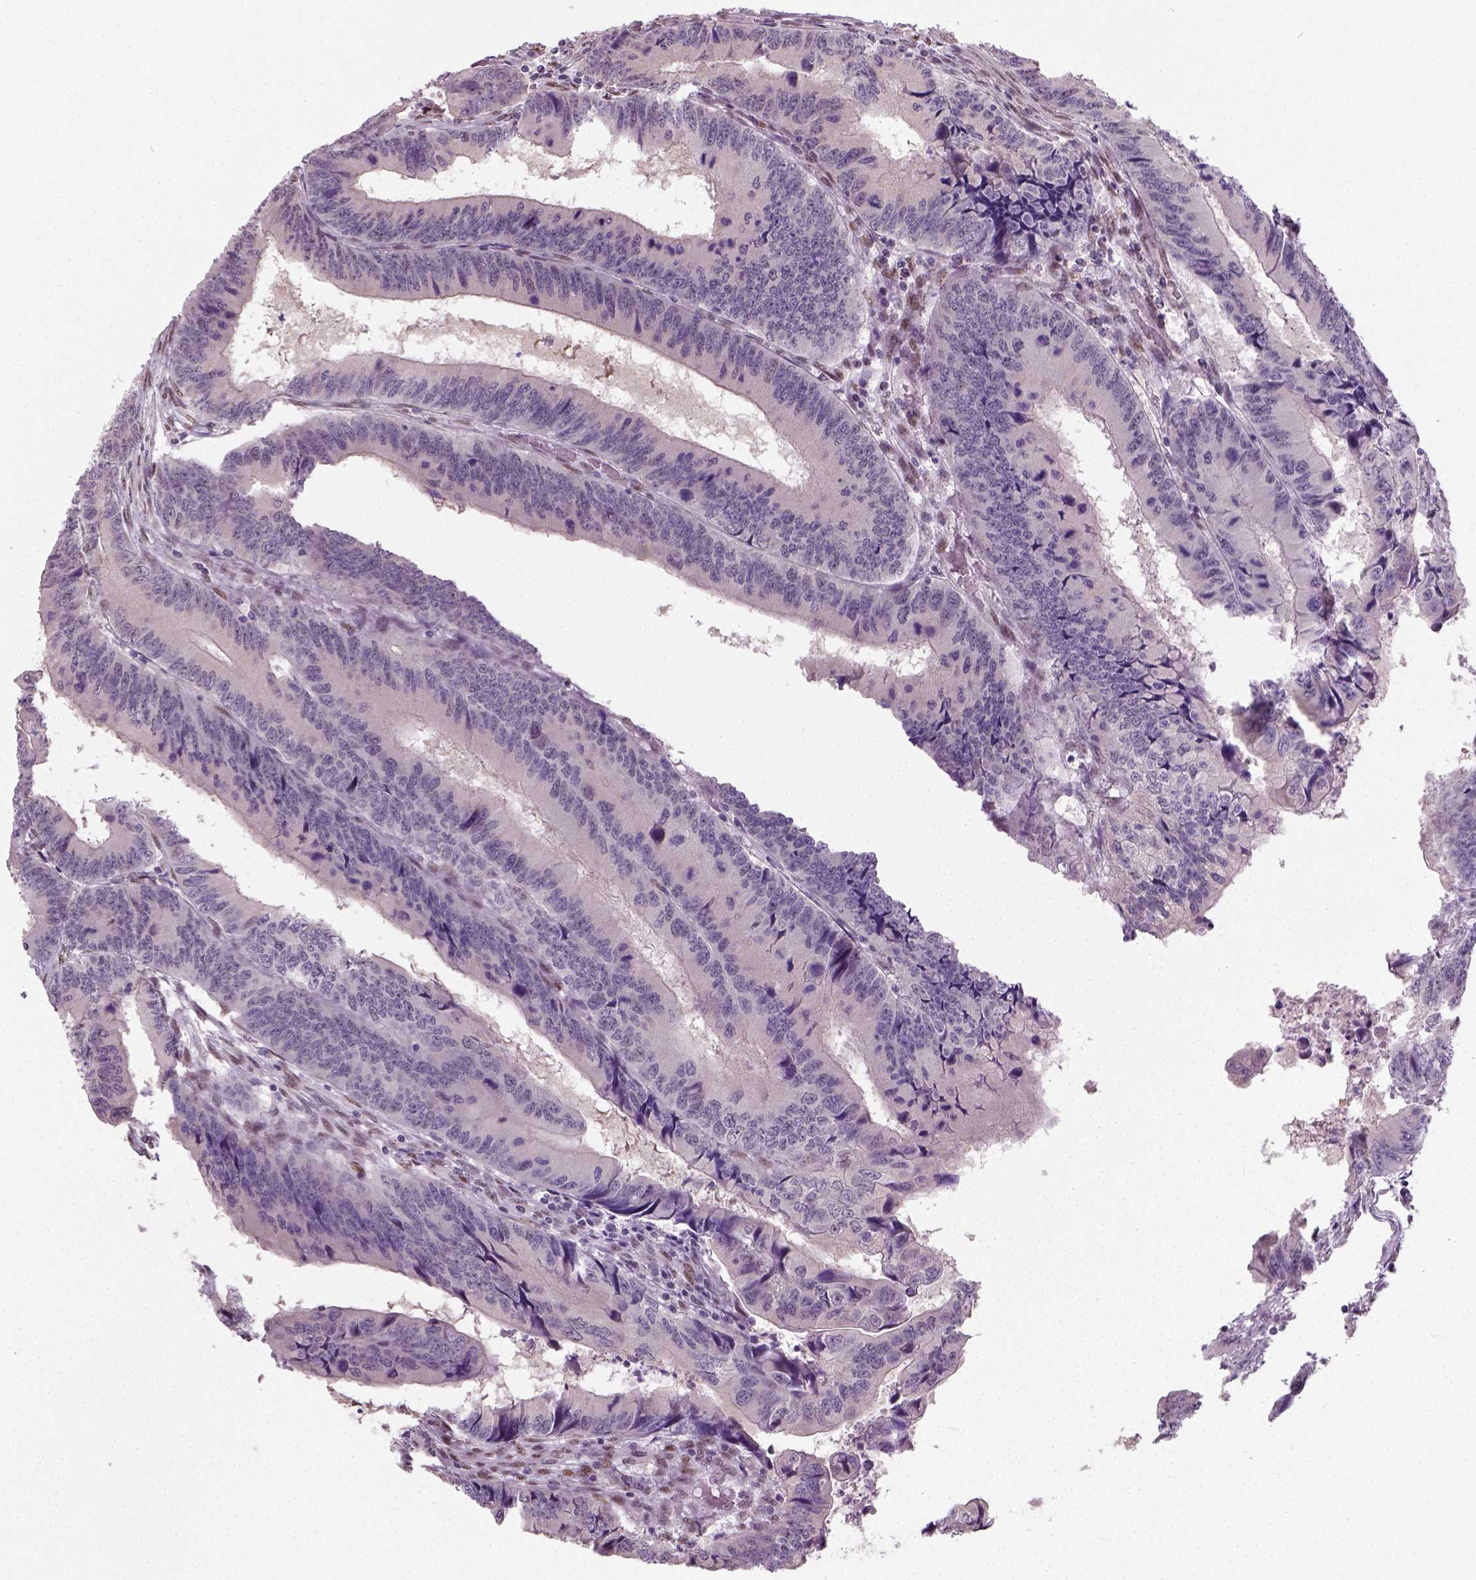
{"staining": {"intensity": "negative", "quantity": "none", "location": "none"}, "tissue": "colorectal cancer", "cell_type": "Tumor cells", "image_type": "cancer", "snomed": [{"axis": "morphology", "description": "Adenocarcinoma, NOS"}, {"axis": "topography", "description": "Colon"}], "caption": "High magnification brightfield microscopy of adenocarcinoma (colorectal) stained with DAB (brown) and counterstained with hematoxylin (blue): tumor cells show no significant positivity.", "gene": "C1orf112", "patient": {"sex": "male", "age": 53}}